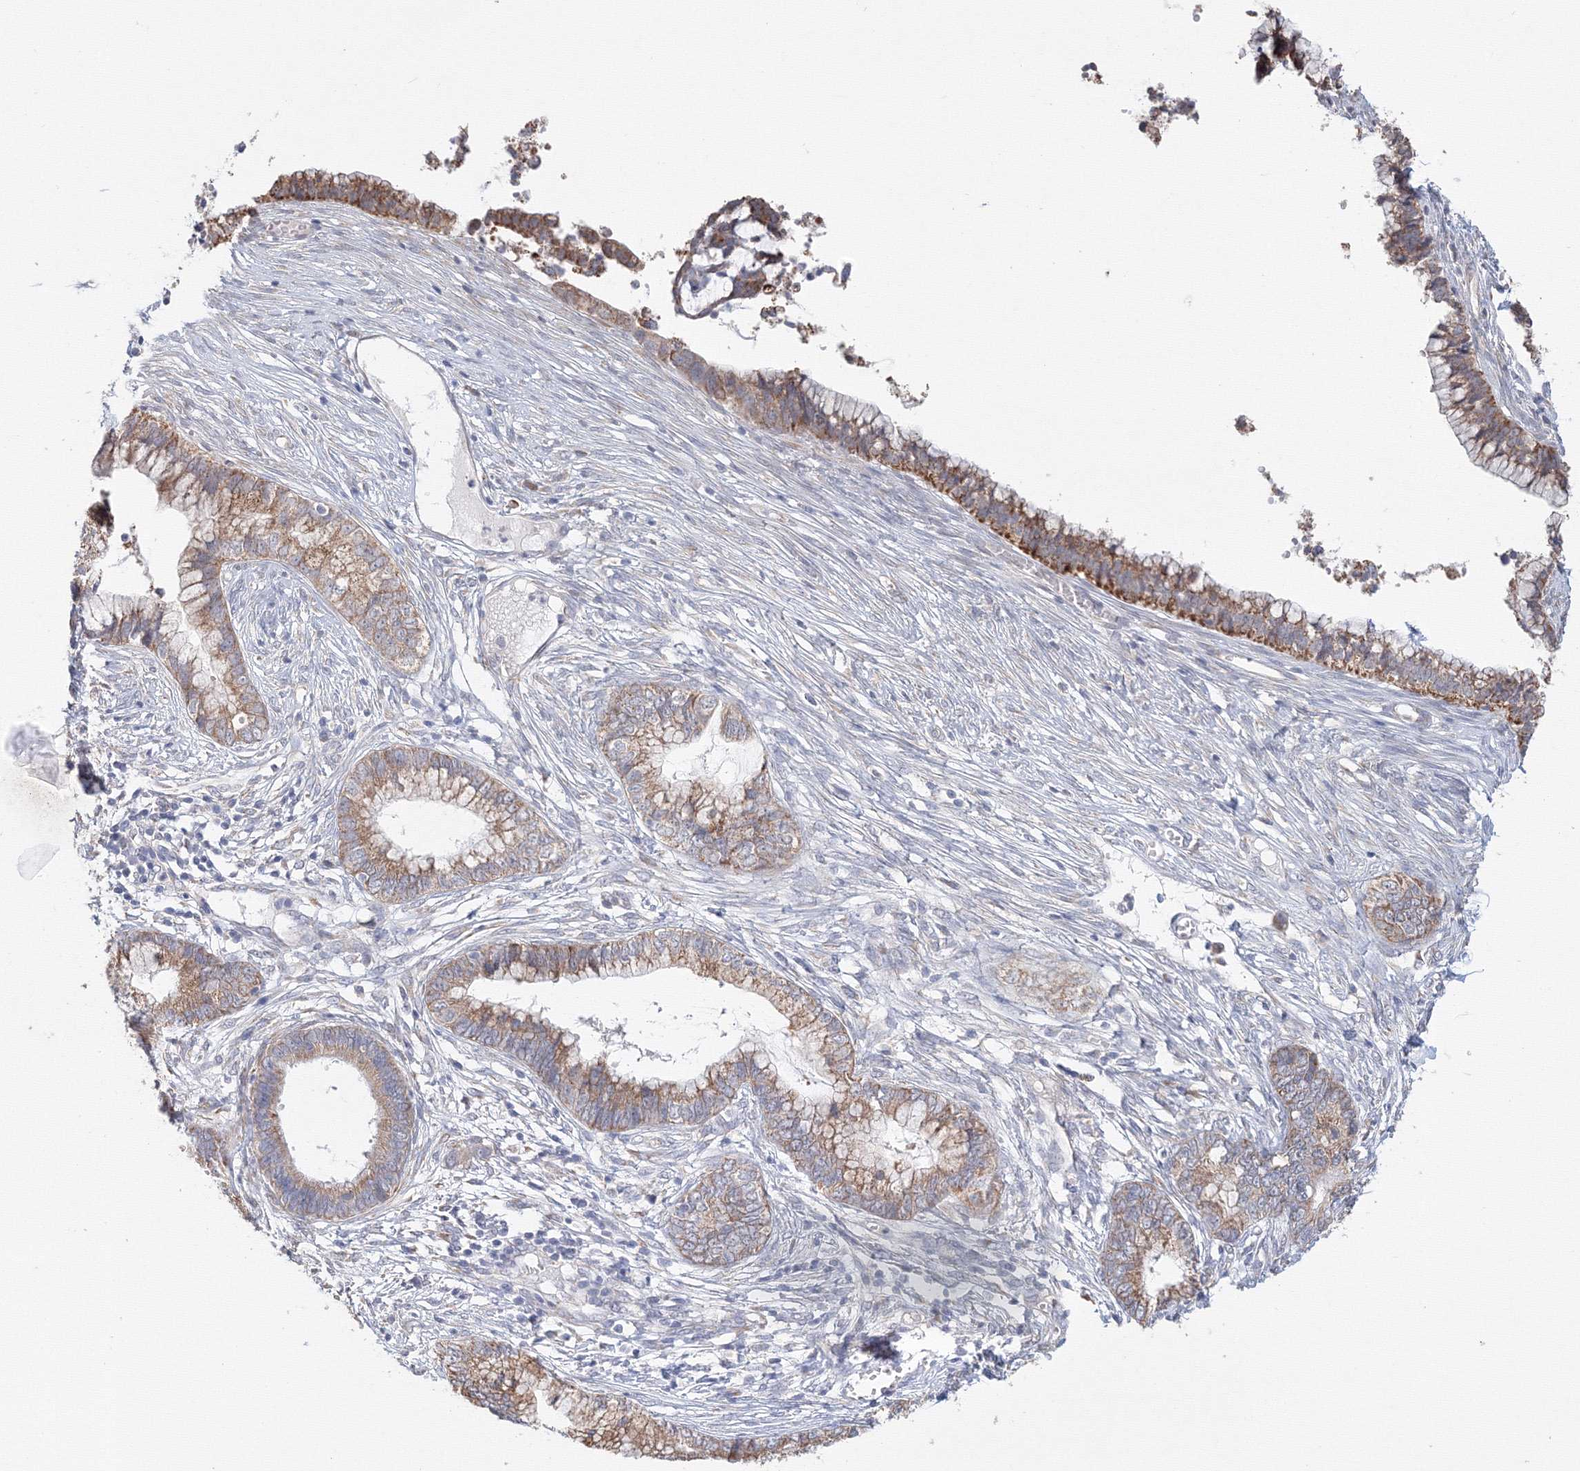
{"staining": {"intensity": "moderate", "quantity": ">75%", "location": "cytoplasmic/membranous"}, "tissue": "cervical cancer", "cell_type": "Tumor cells", "image_type": "cancer", "snomed": [{"axis": "morphology", "description": "Adenocarcinoma, NOS"}, {"axis": "topography", "description": "Cervix"}], "caption": "Protein expression analysis of human cervical adenocarcinoma reveals moderate cytoplasmic/membranous staining in approximately >75% of tumor cells.", "gene": "DHRS12", "patient": {"sex": "female", "age": 44}}